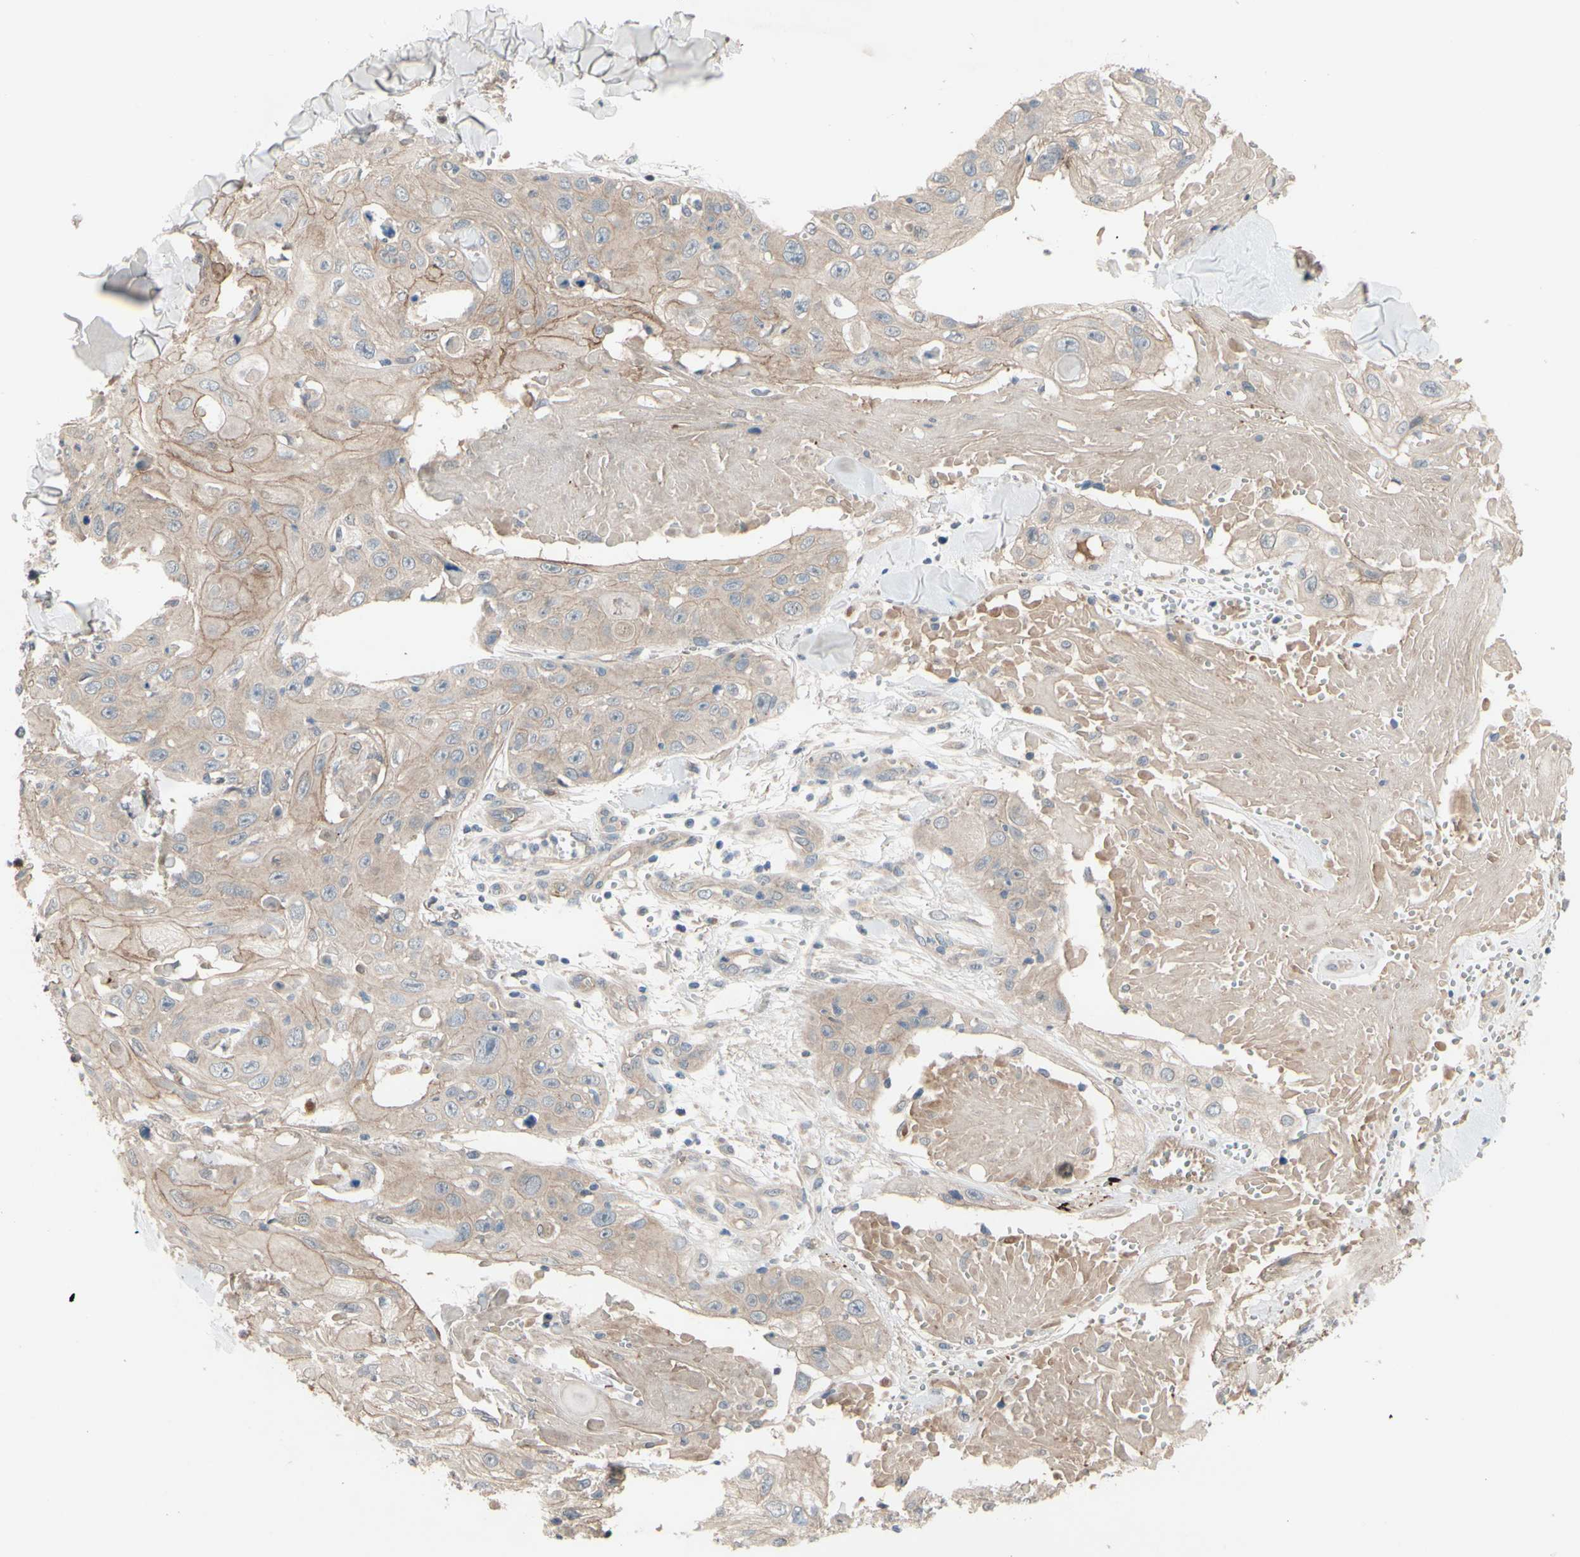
{"staining": {"intensity": "weak", "quantity": "25%-75%", "location": "cytoplasmic/membranous"}, "tissue": "skin cancer", "cell_type": "Tumor cells", "image_type": "cancer", "snomed": [{"axis": "morphology", "description": "Squamous cell carcinoma, NOS"}, {"axis": "topography", "description": "Skin"}], "caption": "Tumor cells exhibit weak cytoplasmic/membranous expression in about 25%-75% of cells in skin squamous cell carcinoma.", "gene": "ICAM5", "patient": {"sex": "male", "age": 86}}